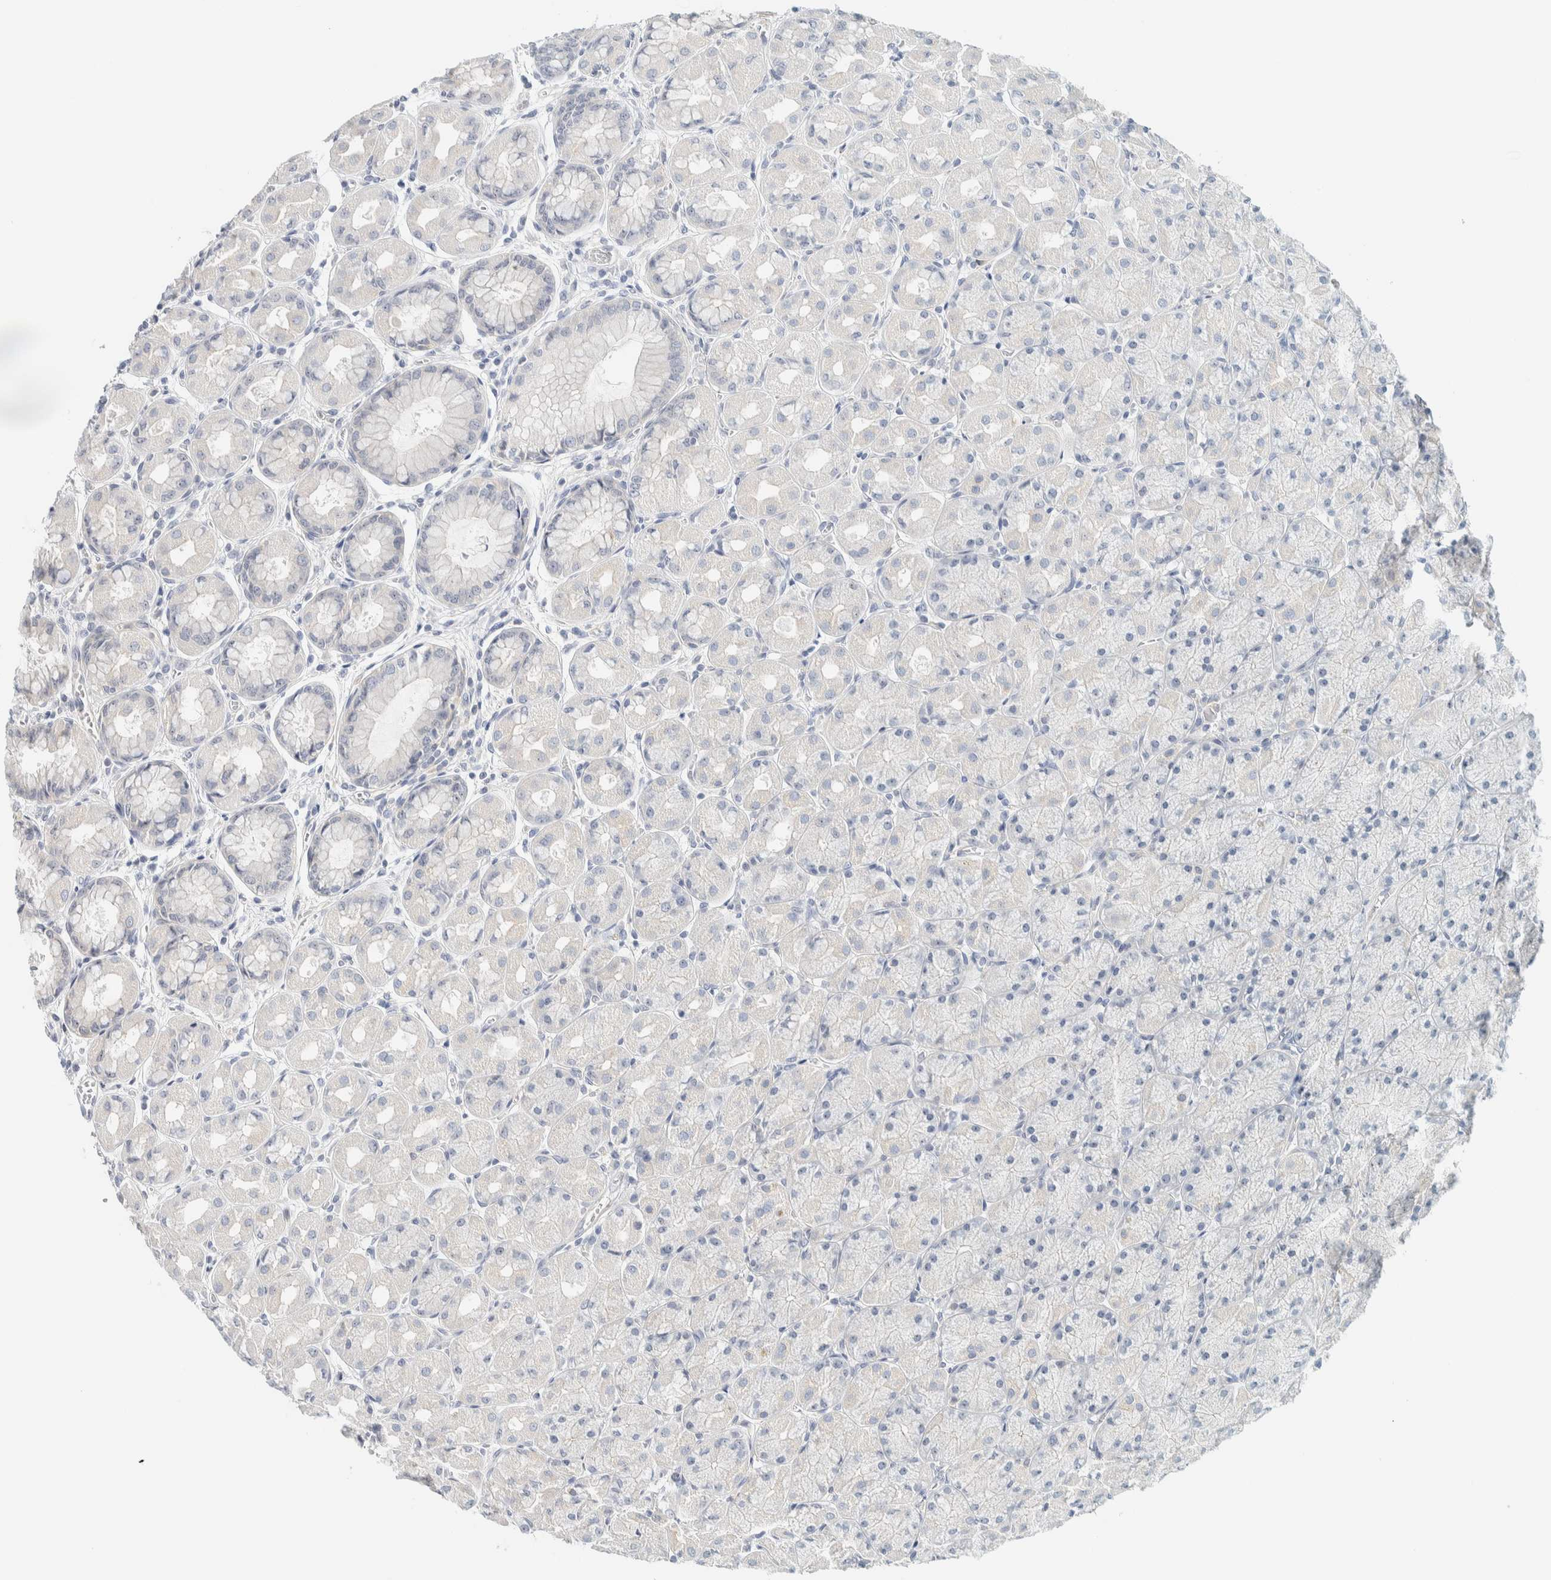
{"staining": {"intensity": "negative", "quantity": "none", "location": "none"}, "tissue": "stomach", "cell_type": "Glandular cells", "image_type": "normal", "snomed": [{"axis": "morphology", "description": "Normal tissue, NOS"}, {"axis": "topography", "description": "Stomach, upper"}], "caption": "Protein analysis of normal stomach shows no significant positivity in glandular cells. (DAB (3,3'-diaminobenzidine) immunohistochemistry, high magnification).", "gene": "NDE1", "patient": {"sex": "female", "age": 56}}